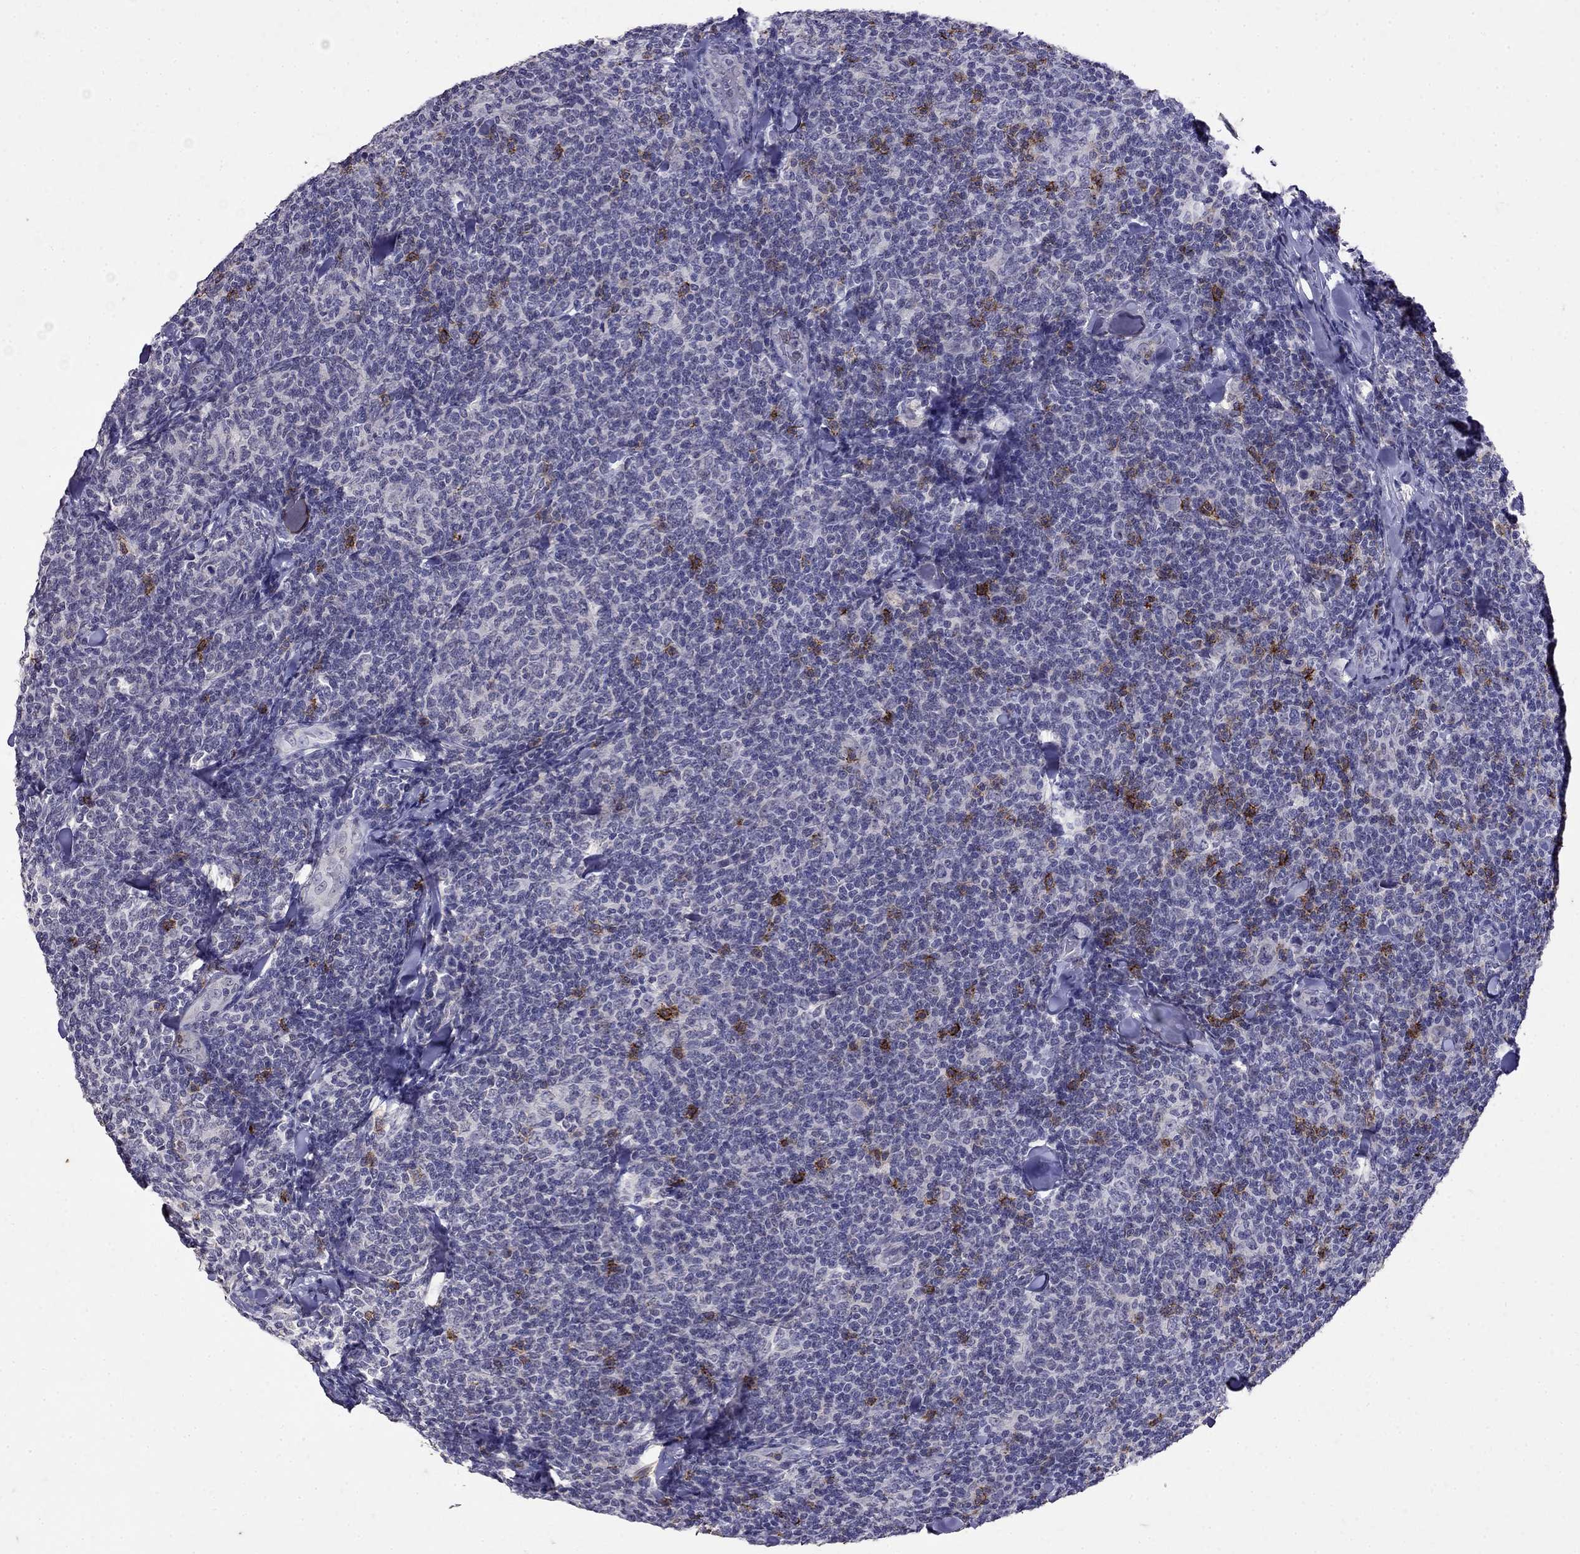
{"staining": {"intensity": "negative", "quantity": "none", "location": "none"}, "tissue": "lymphoma", "cell_type": "Tumor cells", "image_type": "cancer", "snomed": [{"axis": "morphology", "description": "Malignant lymphoma, non-Hodgkin's type, Low grade"}, {"axis": "topography", "description": "Lymph node"}], "caption": "Tumor cells show no significant expression in malignant lymphoma, non-Hodgkin's type (low-grade). (IHC, brightfield microscopy, high magnification).", "gene": "CD8B", "patient": {"sex": "female", "age": 56}}